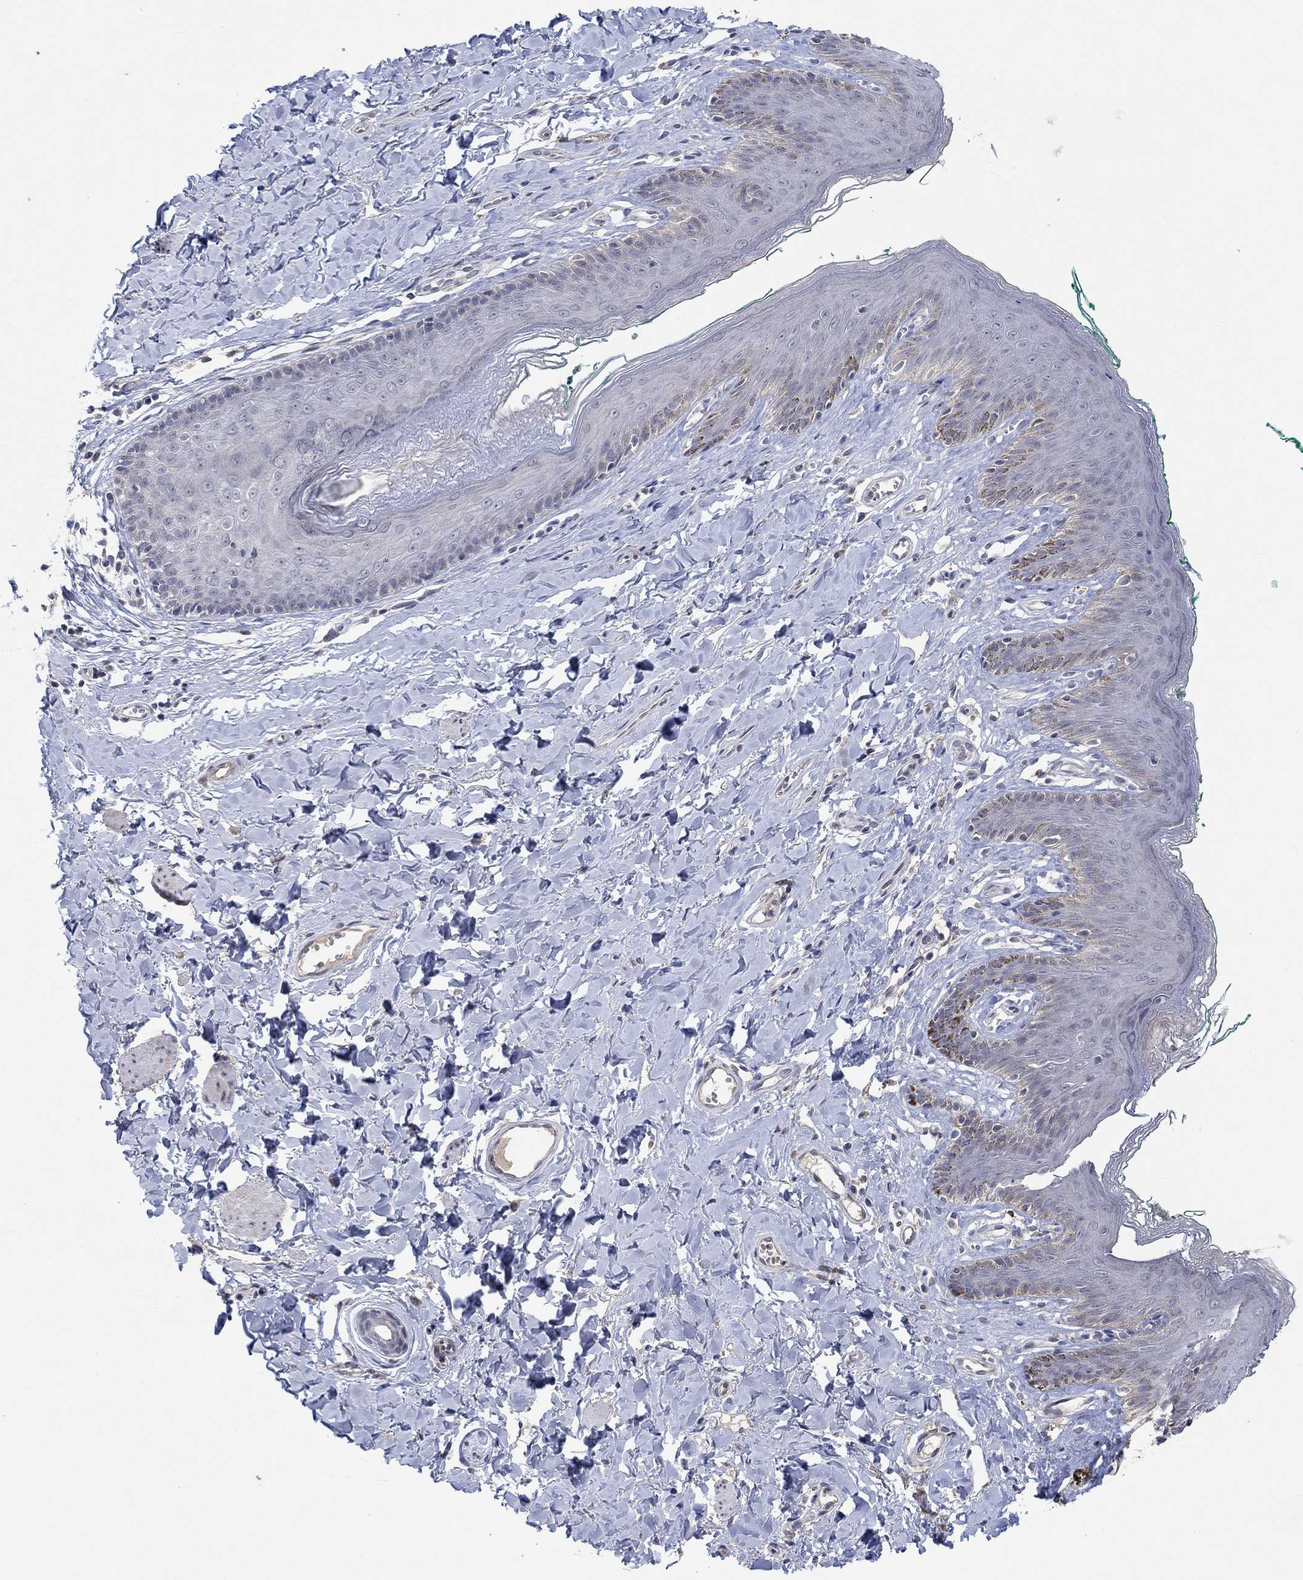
{"staining": {"intensity": "negative", "quantity": "none", "location": "none"}, "tissue": "skin", "cell_type": "Epidermal cells", "image_type": "normal", "snomed": [{"axis": "morphology", "description": "Normal tissue, NOS"}, {"axis": "topography", "description": "Vulva"}], "caption": "Protein analysis of normal skin reveals no significant positivity in epidermal cells.", "gene": "TGM2", "patient": {"sex": "female", "age": 66}}